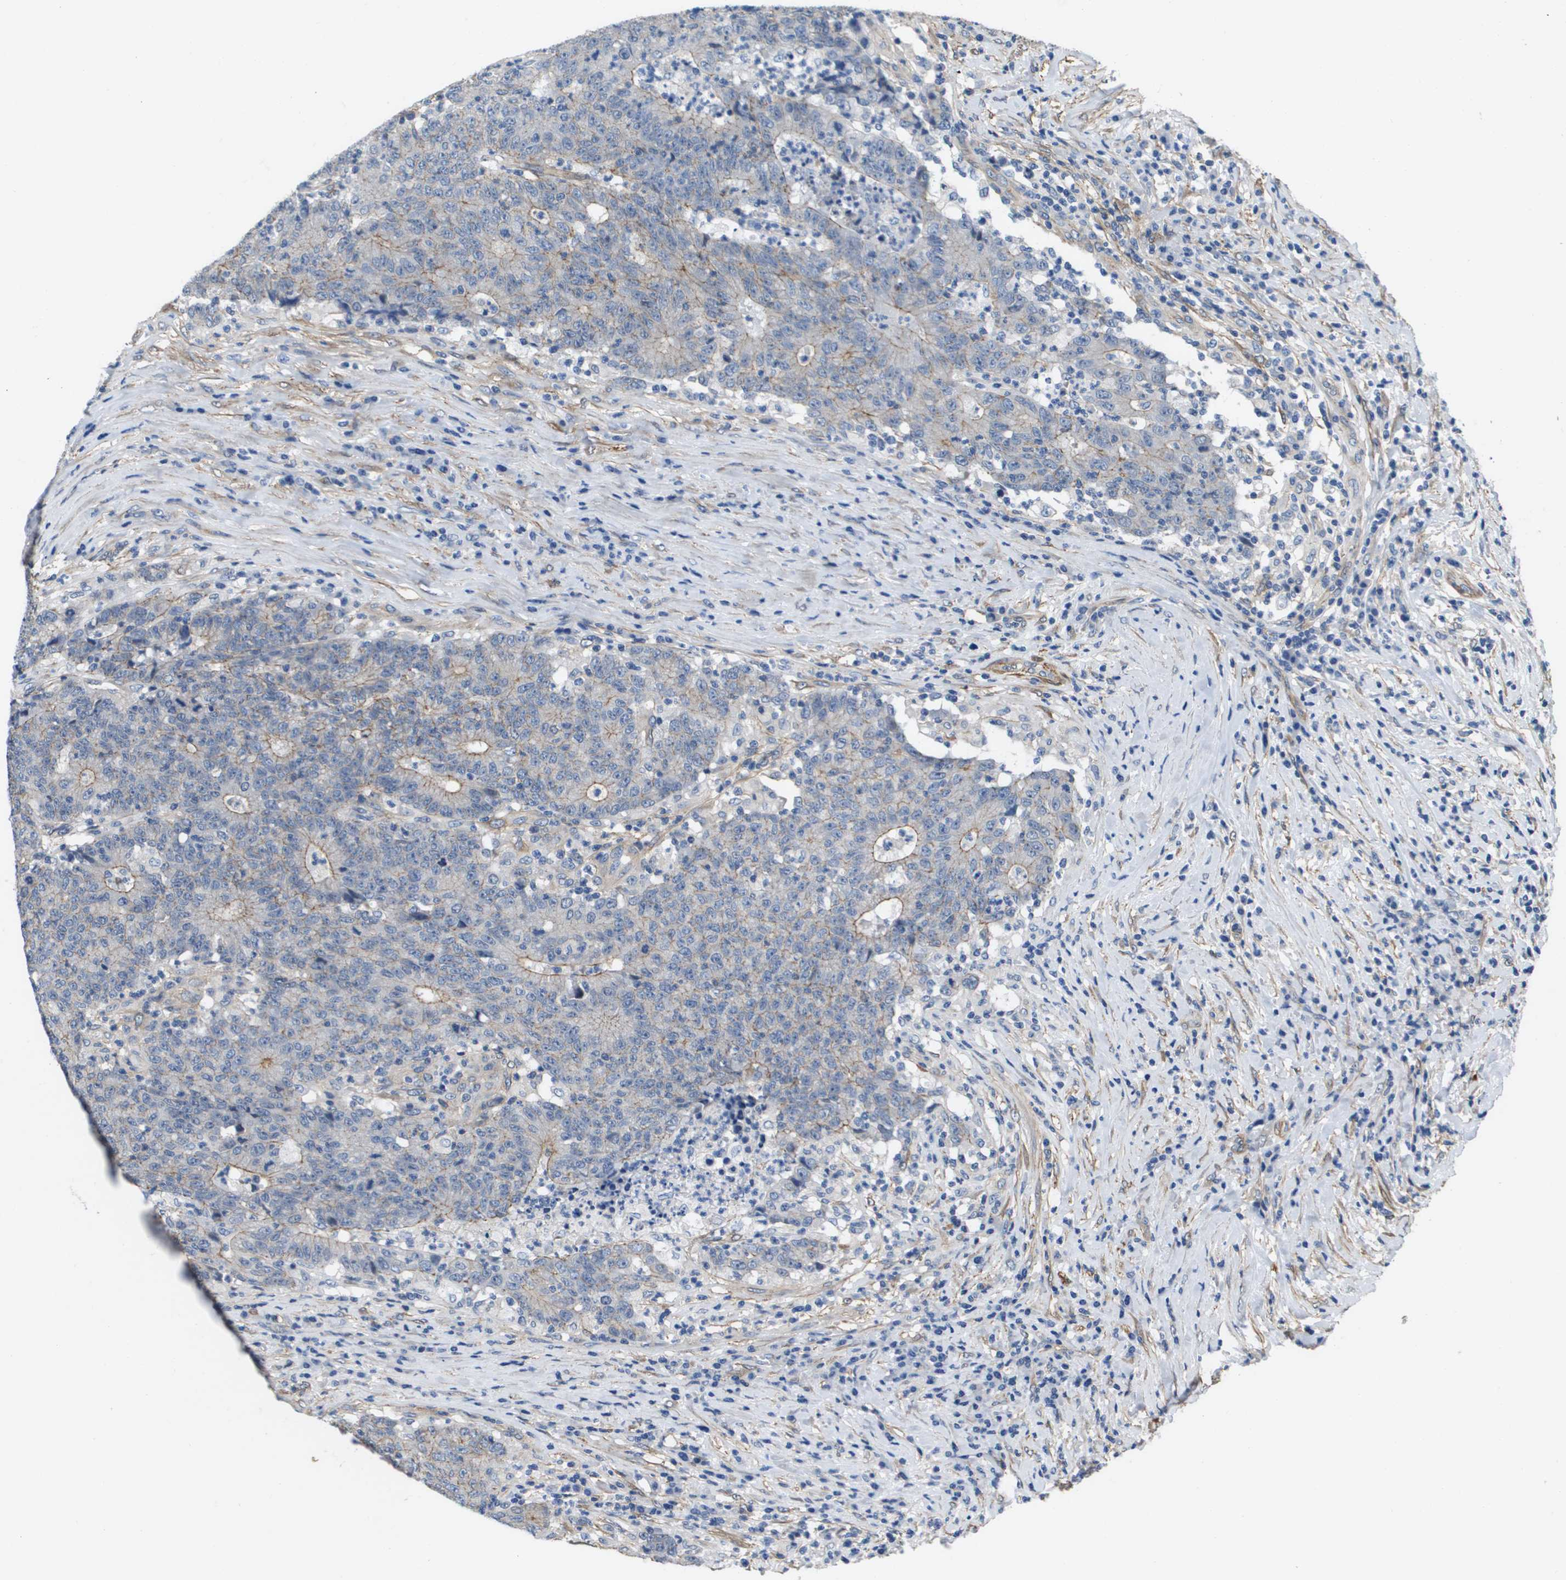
{"staining": {"intensity": "weak", "quantity": "25%-75%", "location": "cytoplasmic/membranous"}, "tissue": "colorectal cancer", "cell_type": "Tumor cells", "image_type": "cancer", "snomed": [{"axis": "morphology", "description": "Normal tissue, NOS"}, {"axis": "morphology", "description": "Adenocarcinoma, NOS"}, {"axis": "topography", "description": "Colon"}], "caption": "Protein expression analysis of colorectal cancer shows weak cytoplasmic/membranous positivity in about 25%-75% of tumor cells.", "gene": "LPP", "patient": {"sex": "female", "age": 75}}